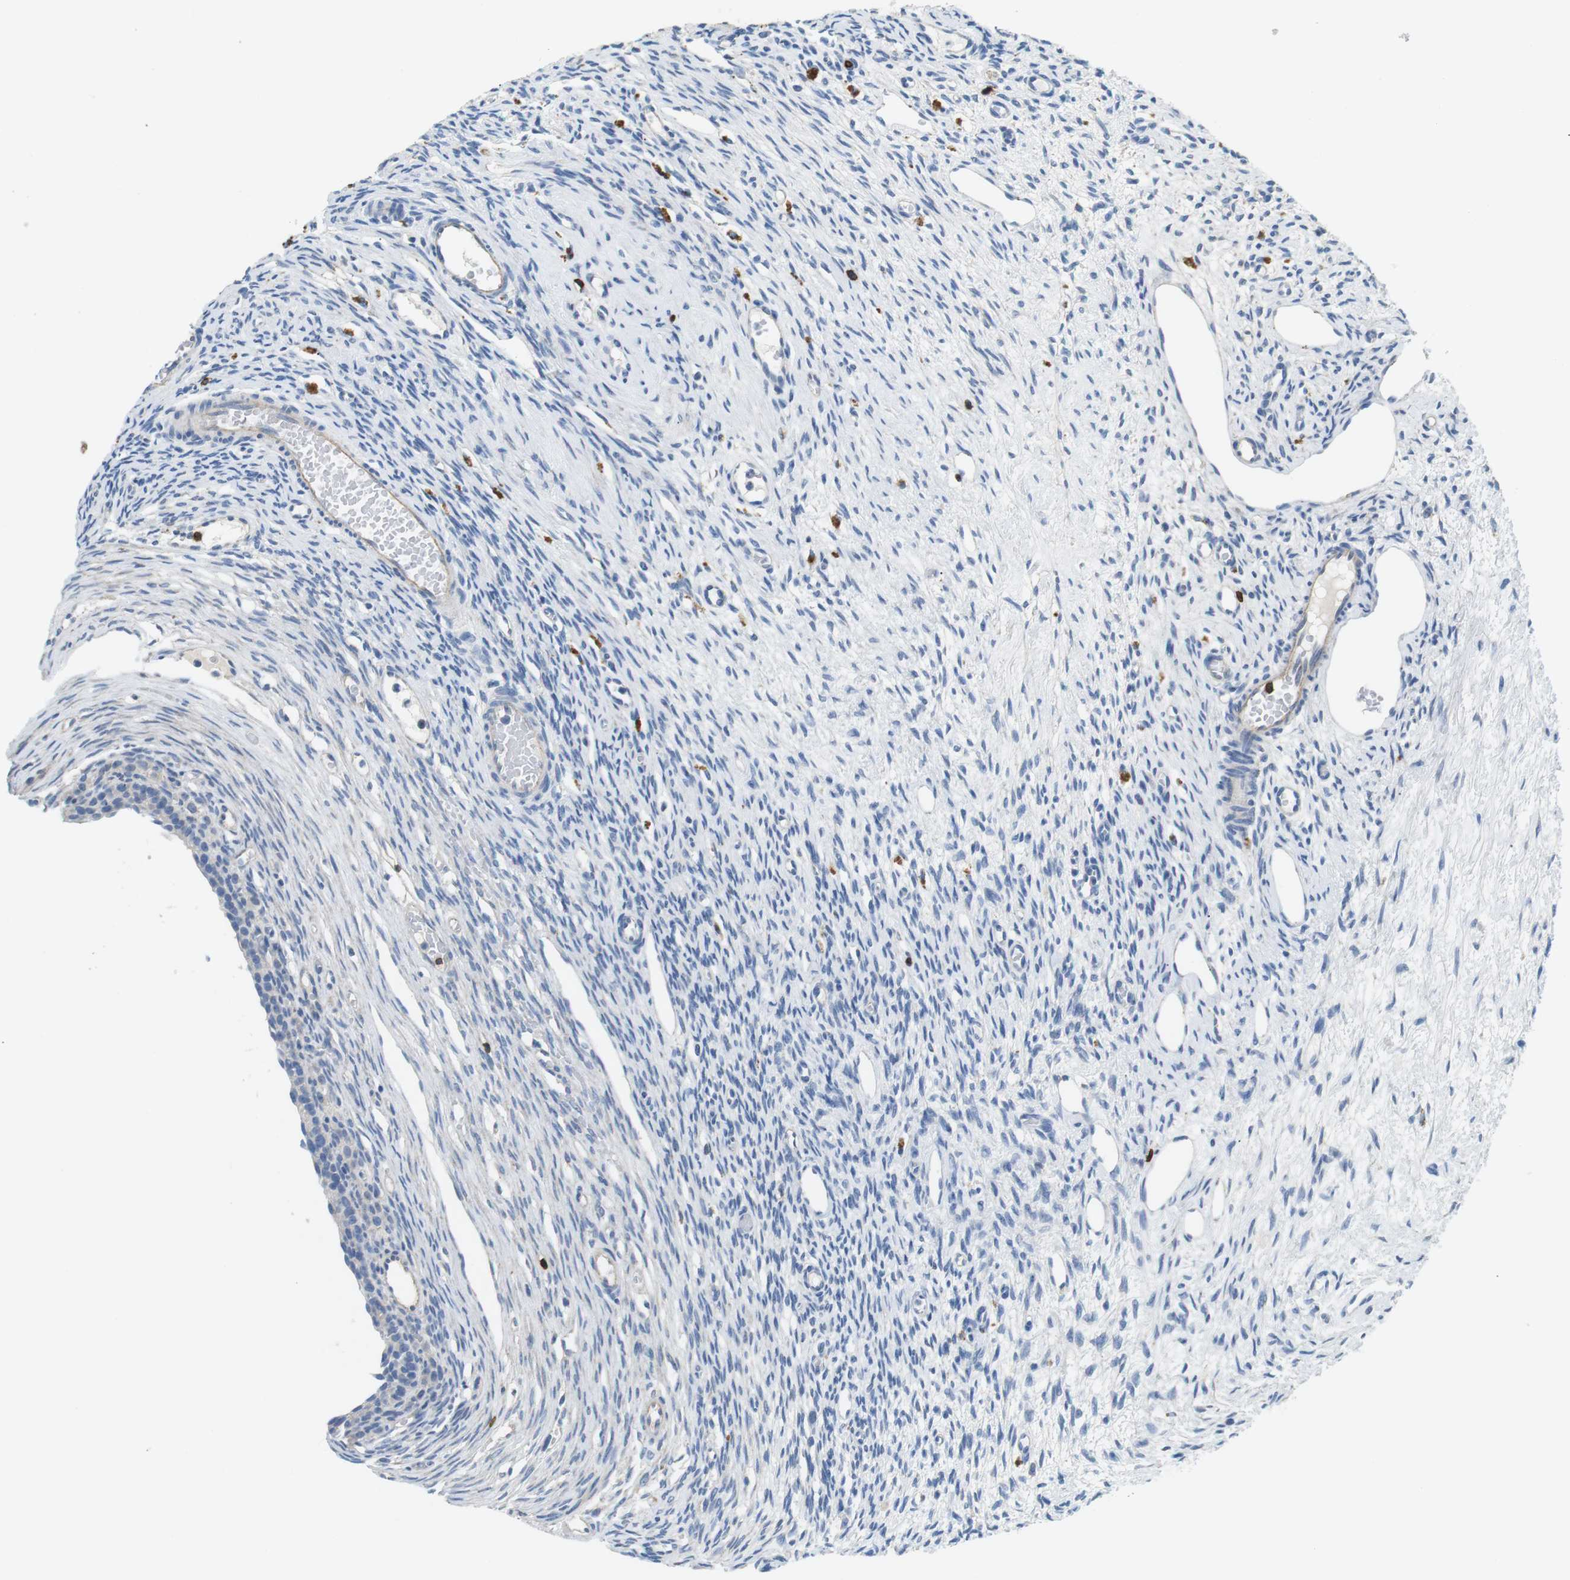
{"staining": {"intensity": "negative", "quantity": "none", "location": "none"}, "tissue": "ovary", "cell_type": "Ovarian stroma cells", "image_type": "normal", "snomed": [{"axis": "morphology", "description": "Normal tissue, NOS"}, {"axis": "topography", "description": "Ovary"}], "caption": "Immunohistochemistry of benign ovary exhibits no expression in ovarian stroma cells. The staining was performed using DAB (3,3'-diaminobenzidine) to visualize the protein expression in brown, while the nuclei were stained in blue with hematoxylin (Magnification: 20x).", "gene": "CD6", "patient": {"sex": "female", "age": 33}}